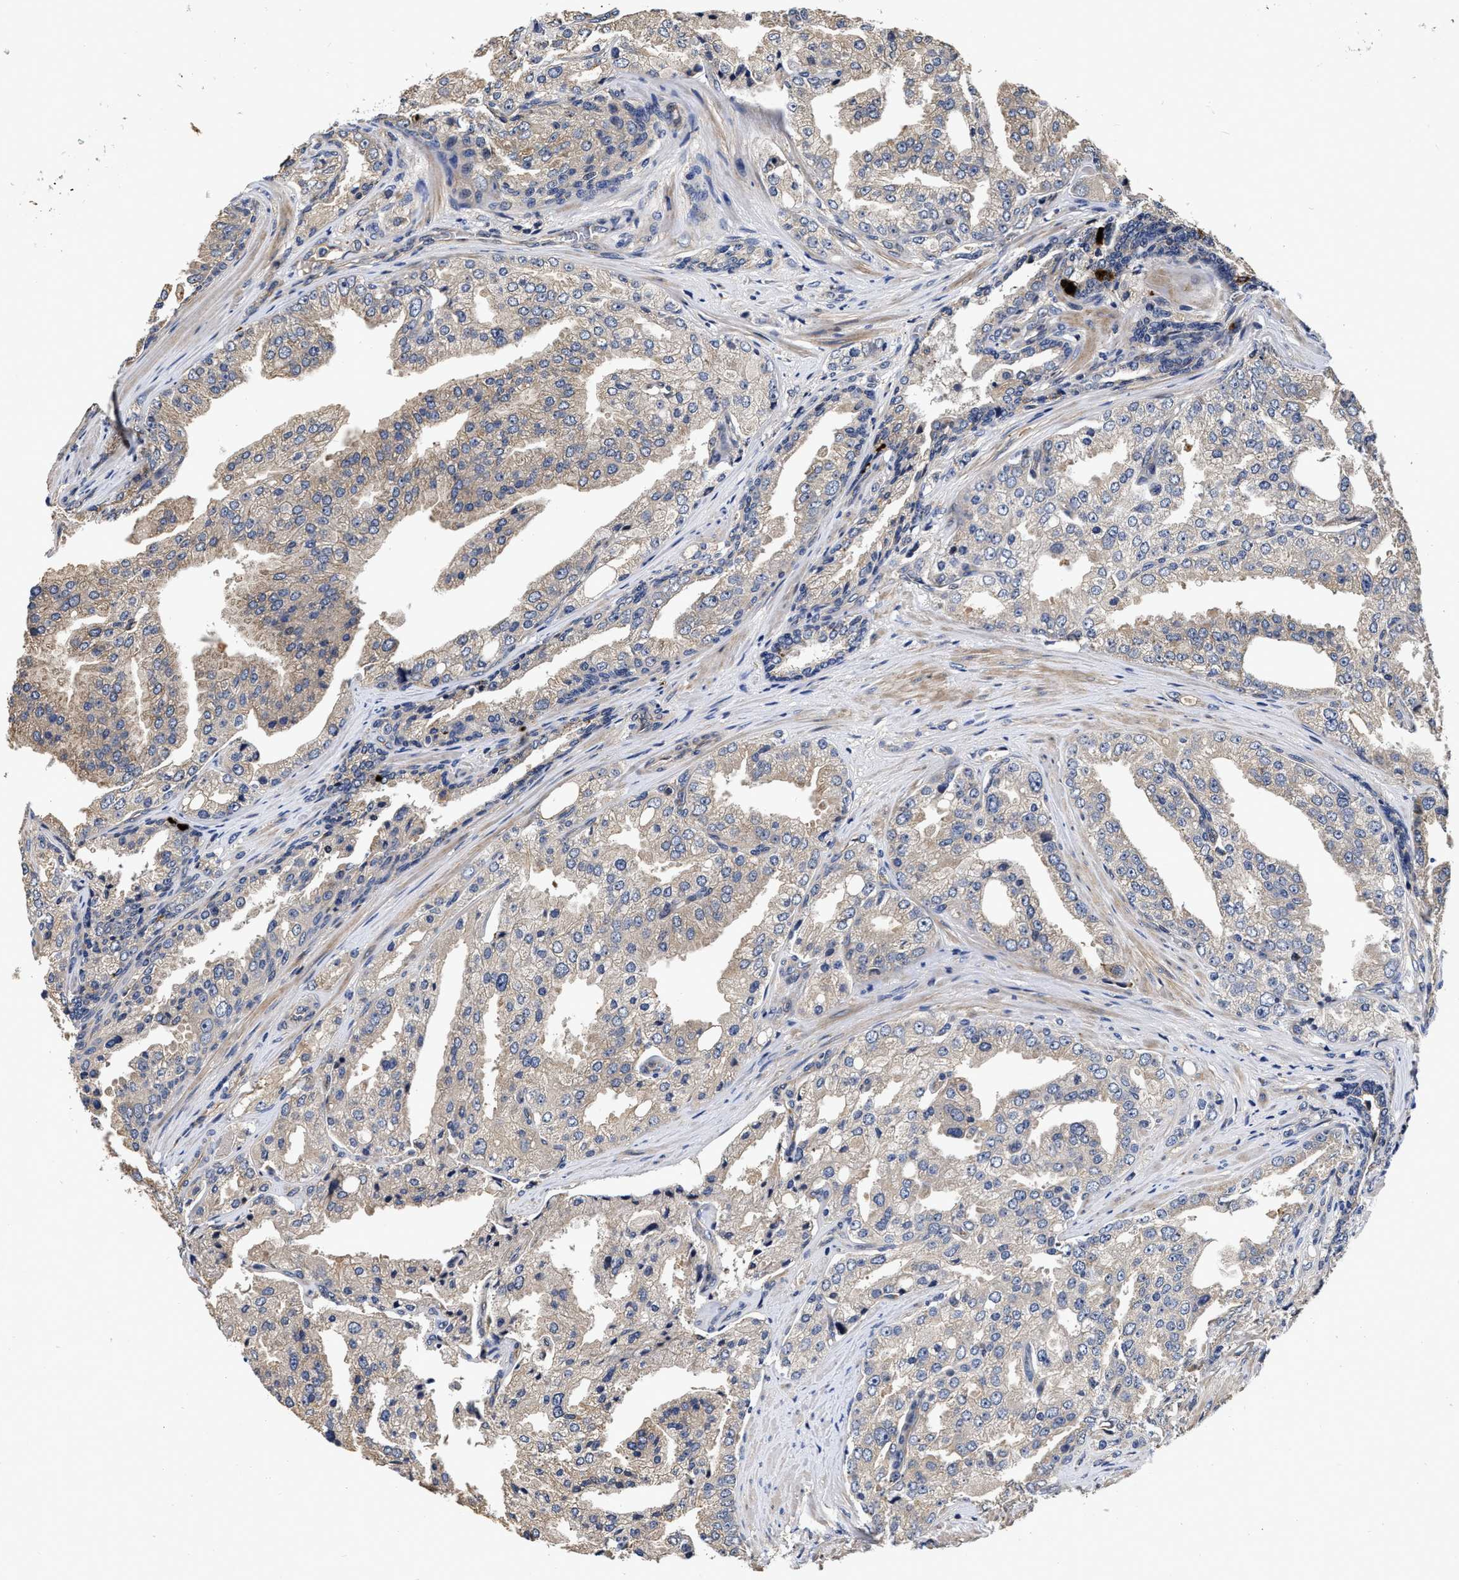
{"staining": {"intensity": "weak", "quantity": "<25%", "location": "cytoplasmic/membranous"}, "tissue": "prostate cancer", "cell_type": "Tumor cells", "image_type": "cancer", "snomed": [{"axis": "morphology", "description": "Adenocarcinoma, High grade"}, {"axis": "topography", "description": "Prostate"}], "caption": "Tumor cells are negative for protein expression in human prostate cancer (adenocarcinoma (high-grade)). The staining is performed using DAB (3,3'-diaminobenzidine) brown chromogen with nuclei counter-stained in using hematoxylin.", "gene": "ABCG8", "patient": {"sex": "male", "age": 50}}